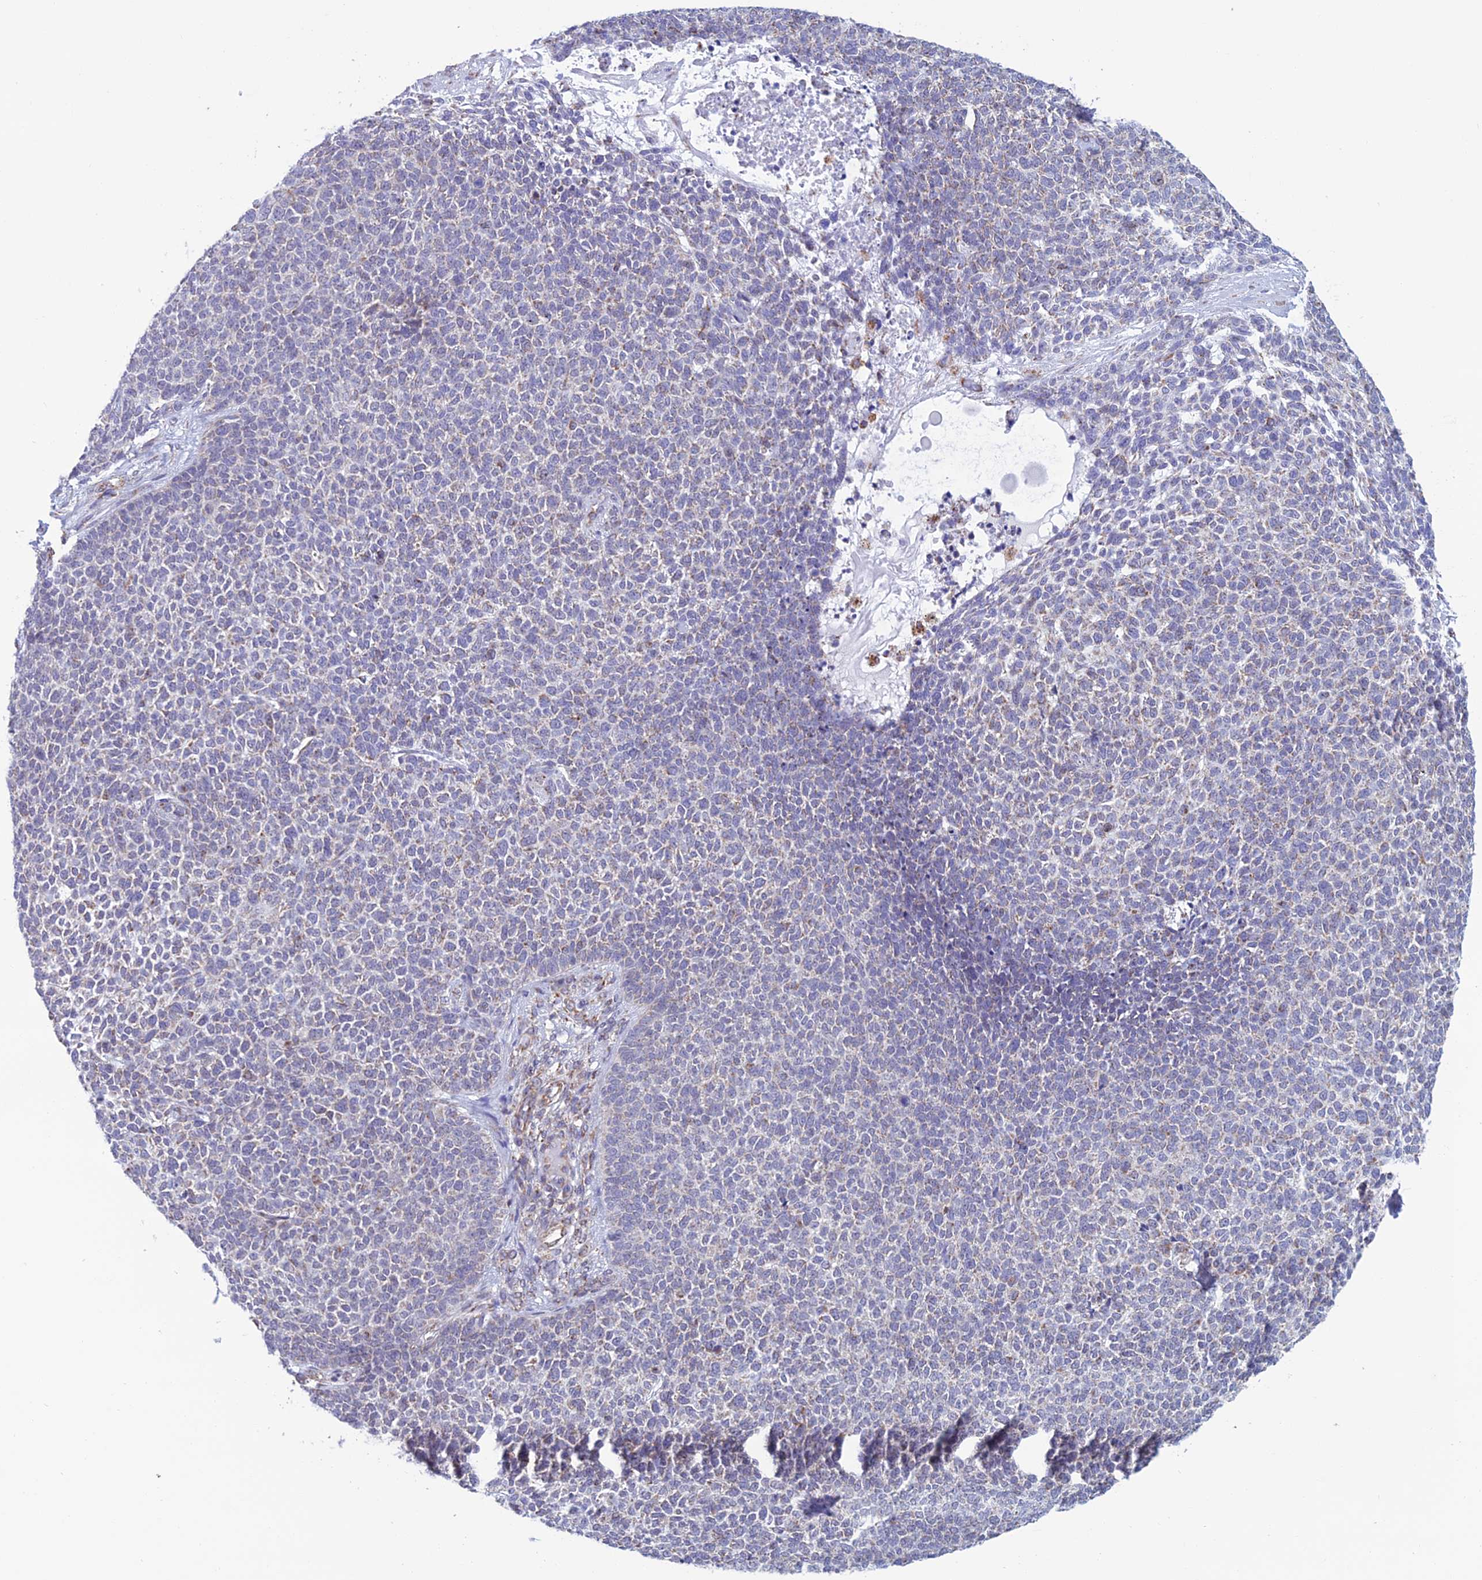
{"staining": {"intensity": "negative", "quantity": "none", "location": "none"}, "tissue": "skin cancer", "cell_type": "Tumor cells", "image_type": "cancer", "snomed": [{"axis": "morphology", "description": "Basal cell carcinoma"}, {"axis": "topography", "description": "Skin"}], "caption": "Histopathology image shows no significant protein positivity in tumor cells of skin basal cell carcinoma. Nuclei are stained in blue.", "gene": "ZNG1B", "patient": {"sex": "female", "age": 84}}